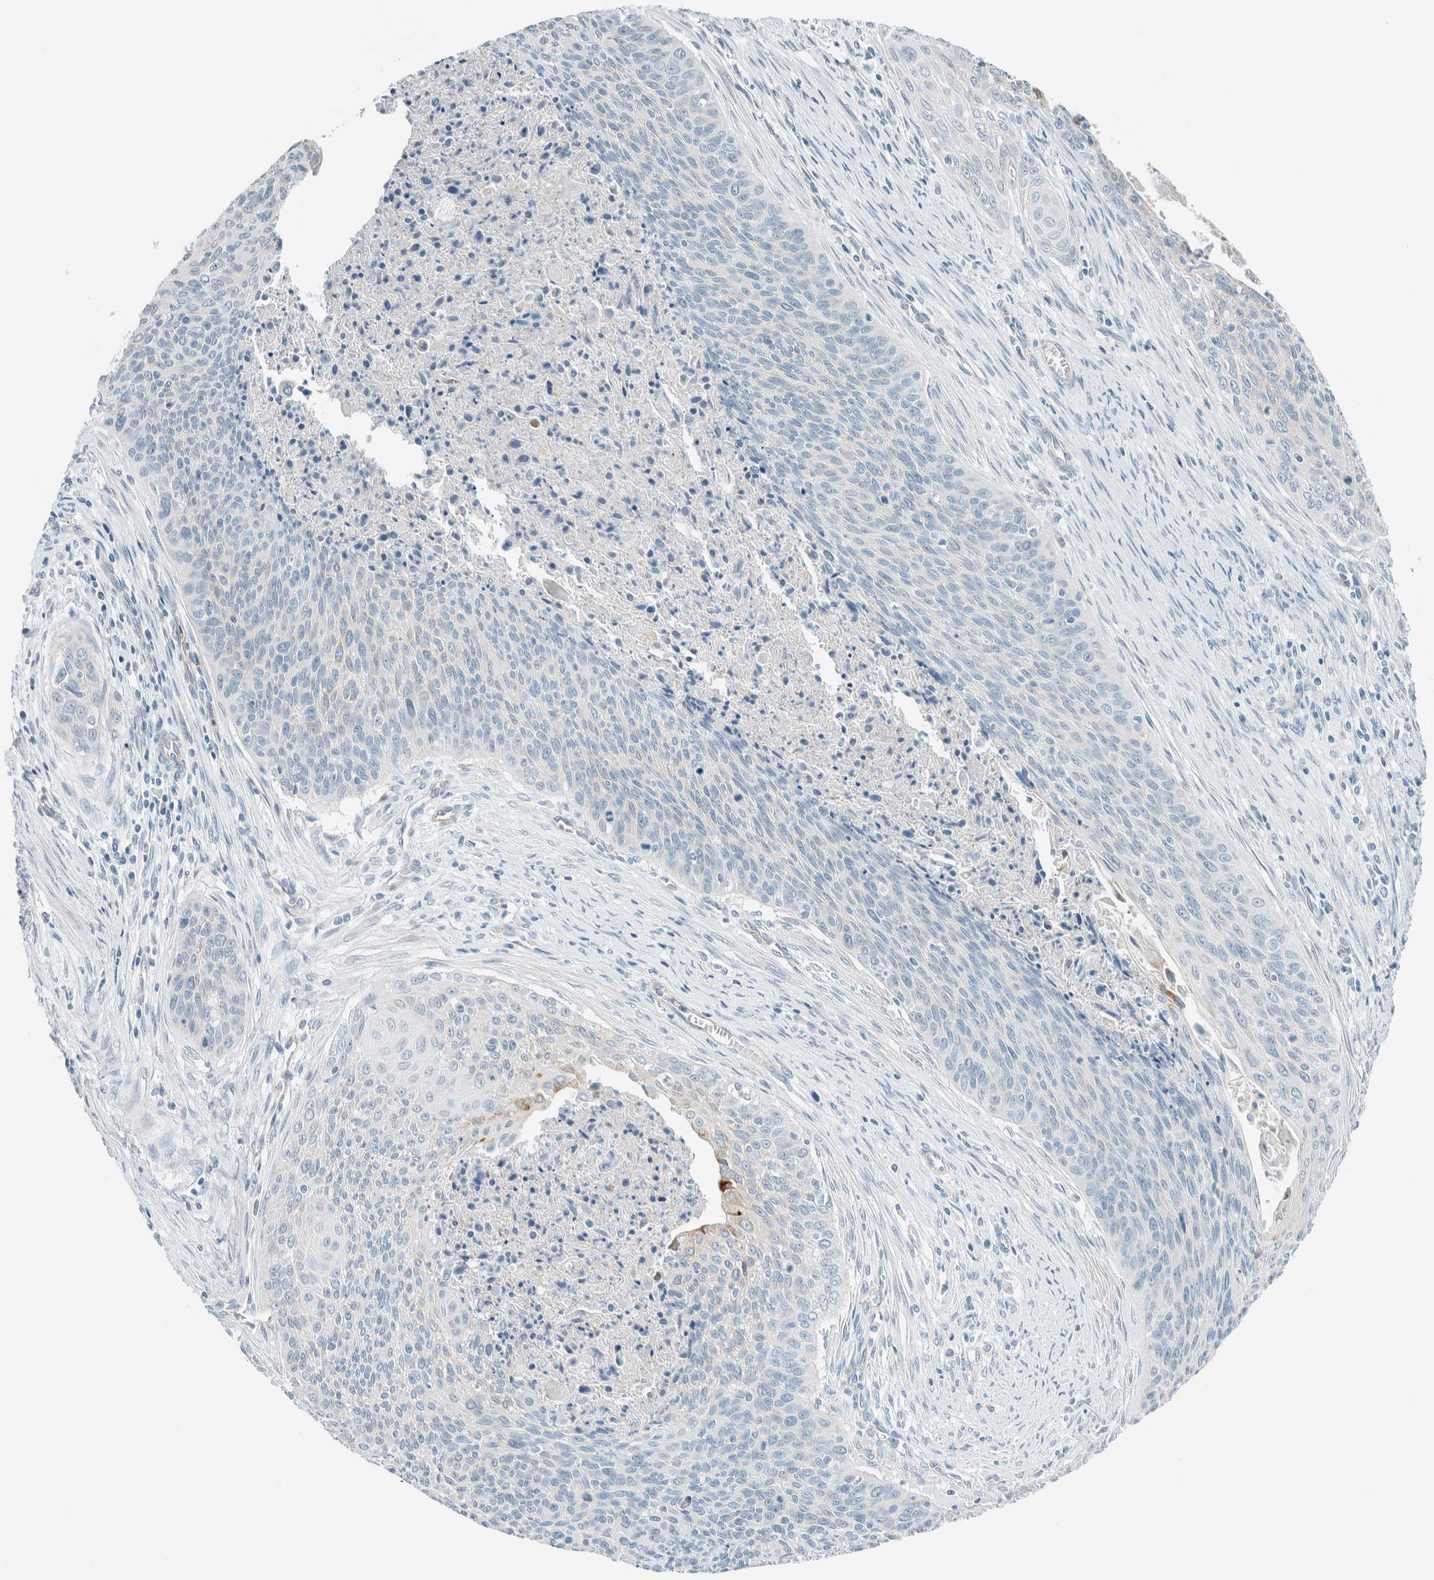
{"staining": {"intensity": "negative", "quantity": "none", "location": "none"}, "tissue": "cervical cancer", "cell_type": "Tumor cells", "image_type": "cancer", "snomed": [{"axis": "morphology", "description": "Squamous cell carcinoma, NOS"}, {"axis": "topography", "description": "Cervix"}], "caption": "IHC of squamous cell carcinoma (cervical) displays no positivity in tumor cells. The staining was performed using DAB to visualize the protein expression in brown, while the nuclei were stained in blue with hematoxylin (Magnification: 20x).", "gene": "SLFN12", "patient": {"sex": "female", "age": 55}}